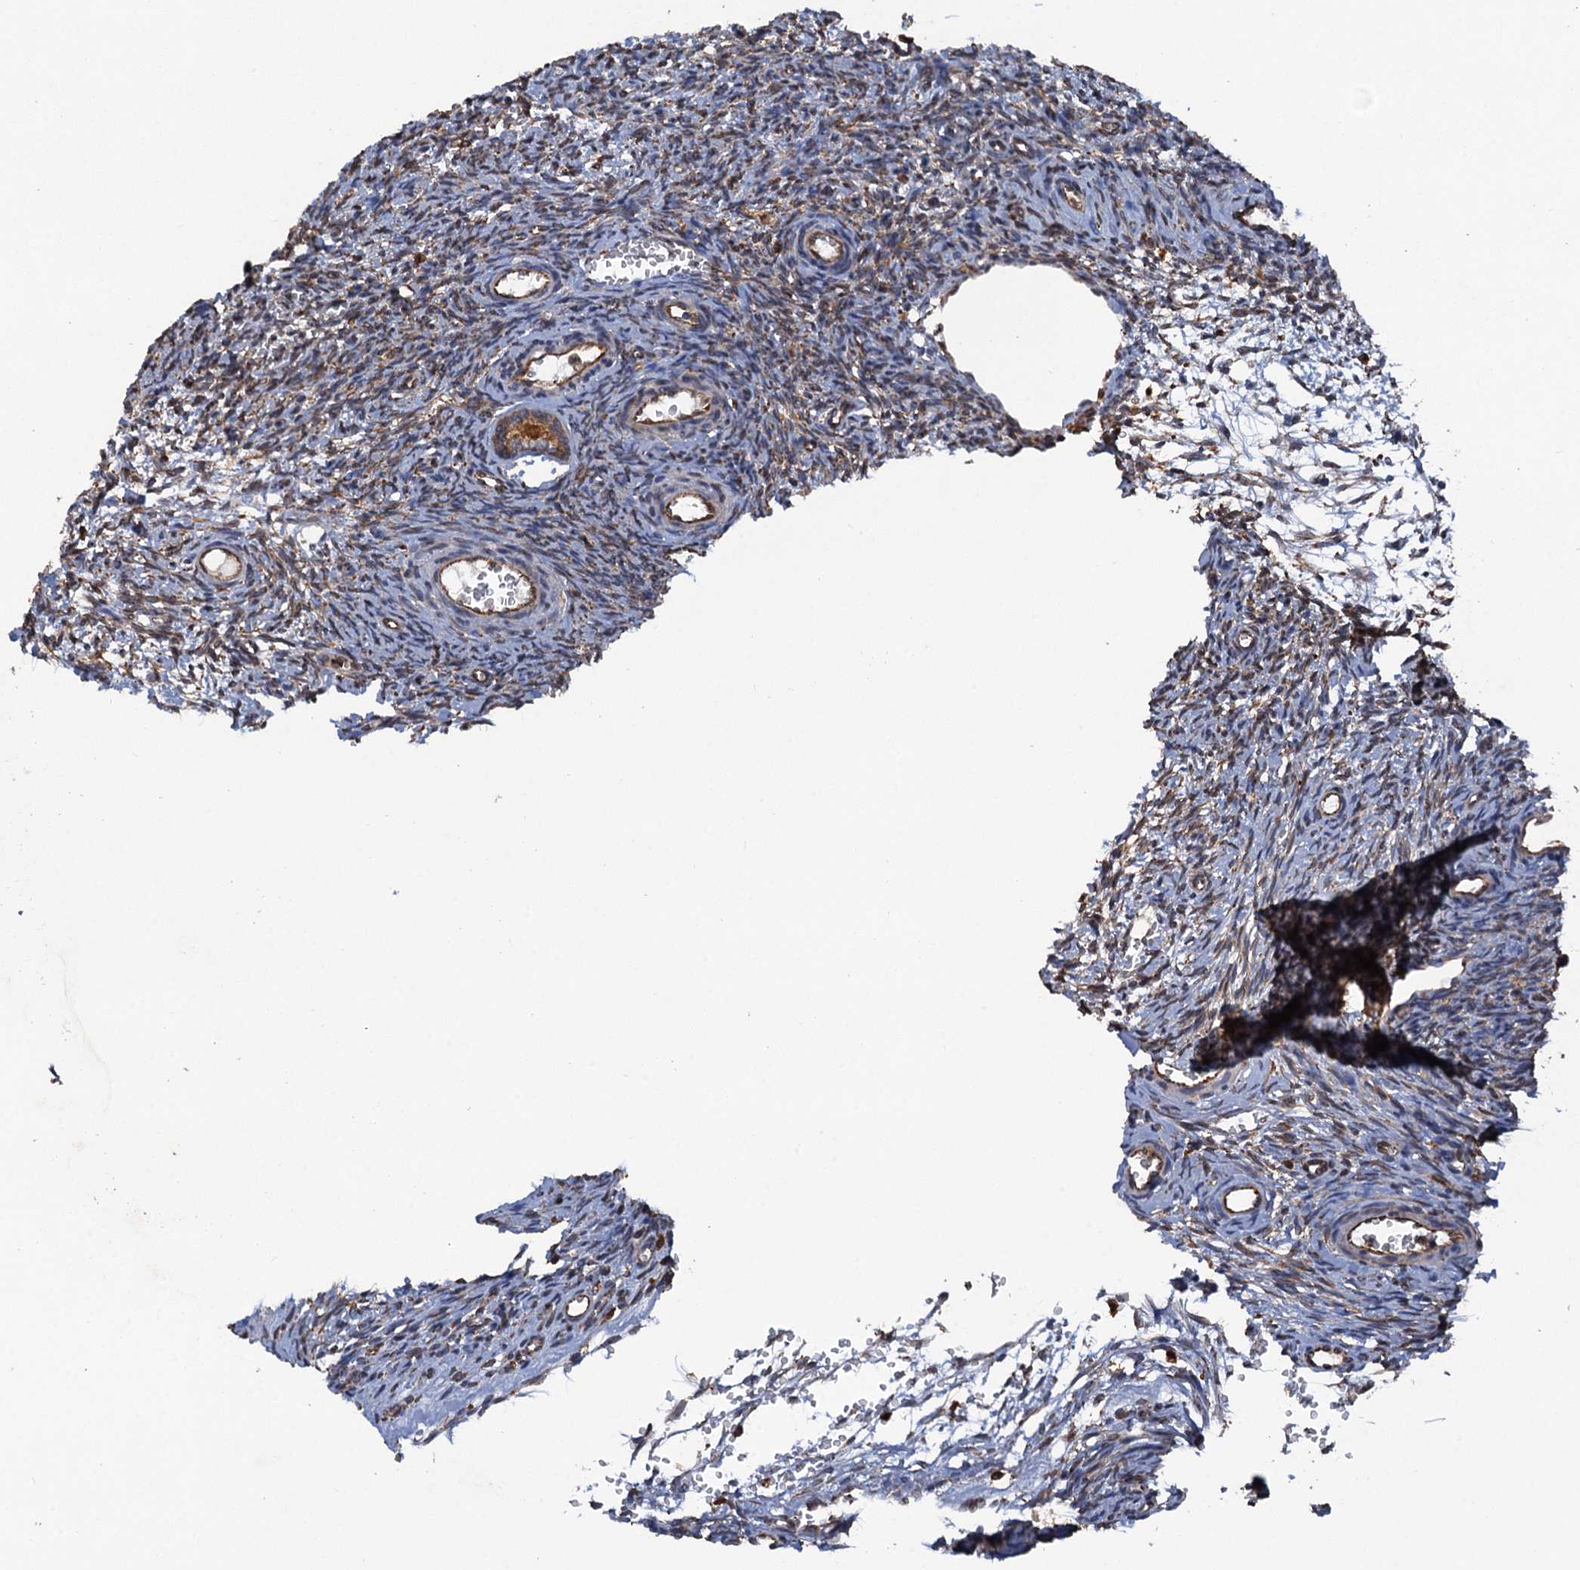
{"staining": {"intensity": "moderate", "quantity": ">75%", "location": "cytoplasmic/membranous"}, "tissue": "ovary", "cell_type": "Follicle cells", "image_type": "normal", "snomed": [{"axis": "morphology", "description": "Normal tissue, NOS"}, {"axis": "topography", "description": "Ovary"}], "caption": "Protein expression analysis of unremarkable human ovary reveals moderate cytoplasmic/membranous expression in approximately >75% of follicle cells. The protein is shown in brown color, while the nuclei are stained blue.", "gene": "ARMC5", "patient": {"sex": "female", "age": 39}}